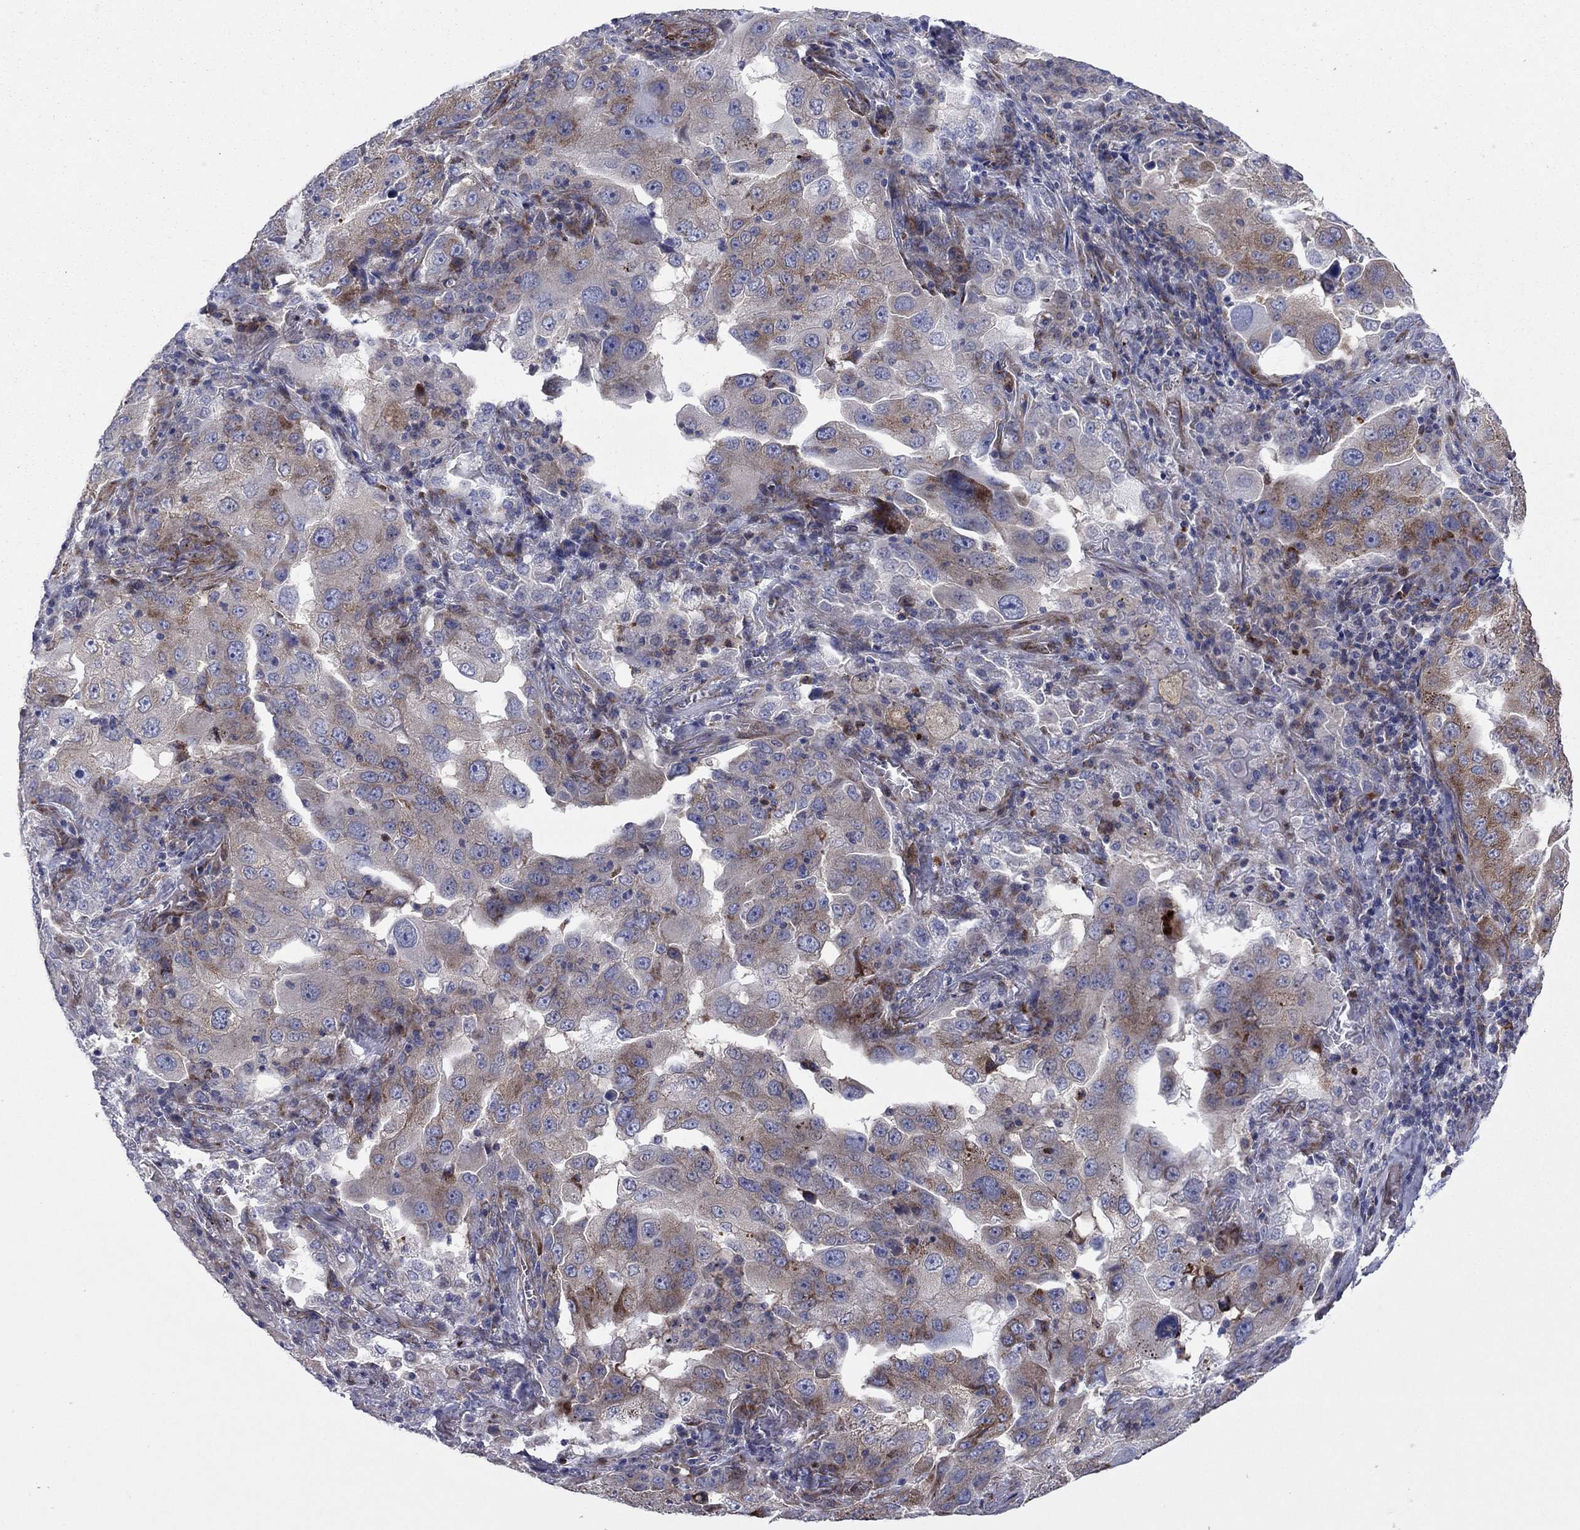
{"staining": {"intensity": "moderate", "quantity": "<25%", "location": "cytoplasmic/membranous"}, "tissue": "lung cancer", "cell_type": "Tumor cells", "image_type": "cancer", "snomed": [{"axis": "morphology", "description": "Adenocarcinoma, NOS"}, {"axis": "topography", "description": "Lung"}], "caption": "IHC photomicrograph of neoplastic tissue: lung cancer (adenocarcinoma) stained using IHC demonstrates low levels of moderate protein expression localized specifically in the cytoplasmic/membranous of tumor cells, appearing as a cytoplasmic/membranous brown color.", "gene": "GPR155", "patient": {"sex": "female", "age": 61}}